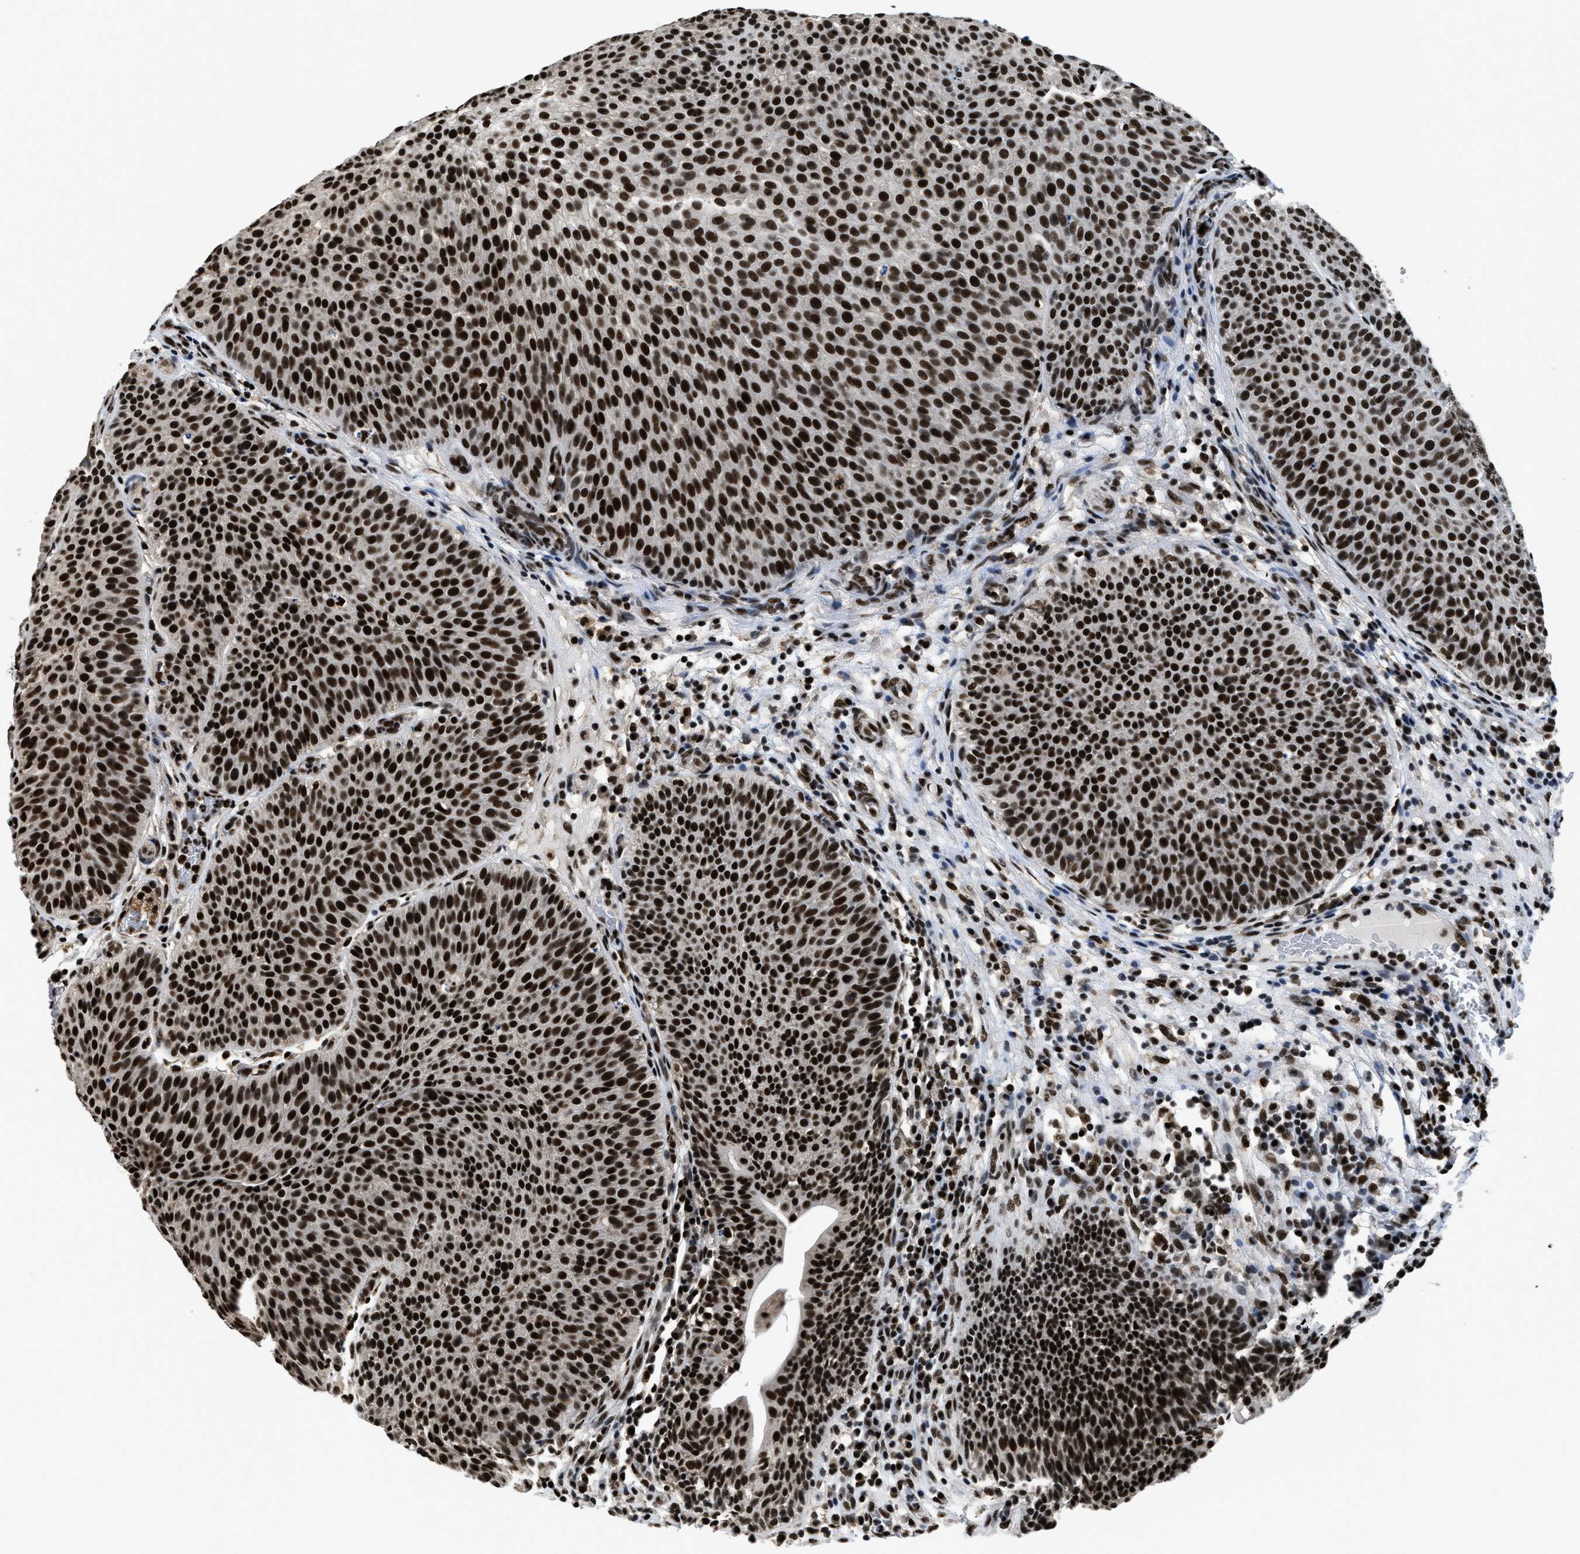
{"staining": {"intensity": "strong", "quantity": ">75%", "location": "nuclear"}, "tissue": "urothelial cancer", "cell_type": "Tumor cells", "image_type": "cancer", "snomed": [{"axis": "morphology", "description": "Urothelial carcinoma, Low grade"}, {"axis": "topography", "description": "Smooth muscle"}, {"axis": "topography", "description": "Urinary bladder"}], "caption": "Urothelial cancer tissue displays strong nuclear positivity in about >75% of tumor cells, visualized by immunohistochemistry. The protein is shown in brown color, while the nuclei are stained blue.", "gene": "HNRNPH2", "patient": {"sex": "male", "age": 60}}